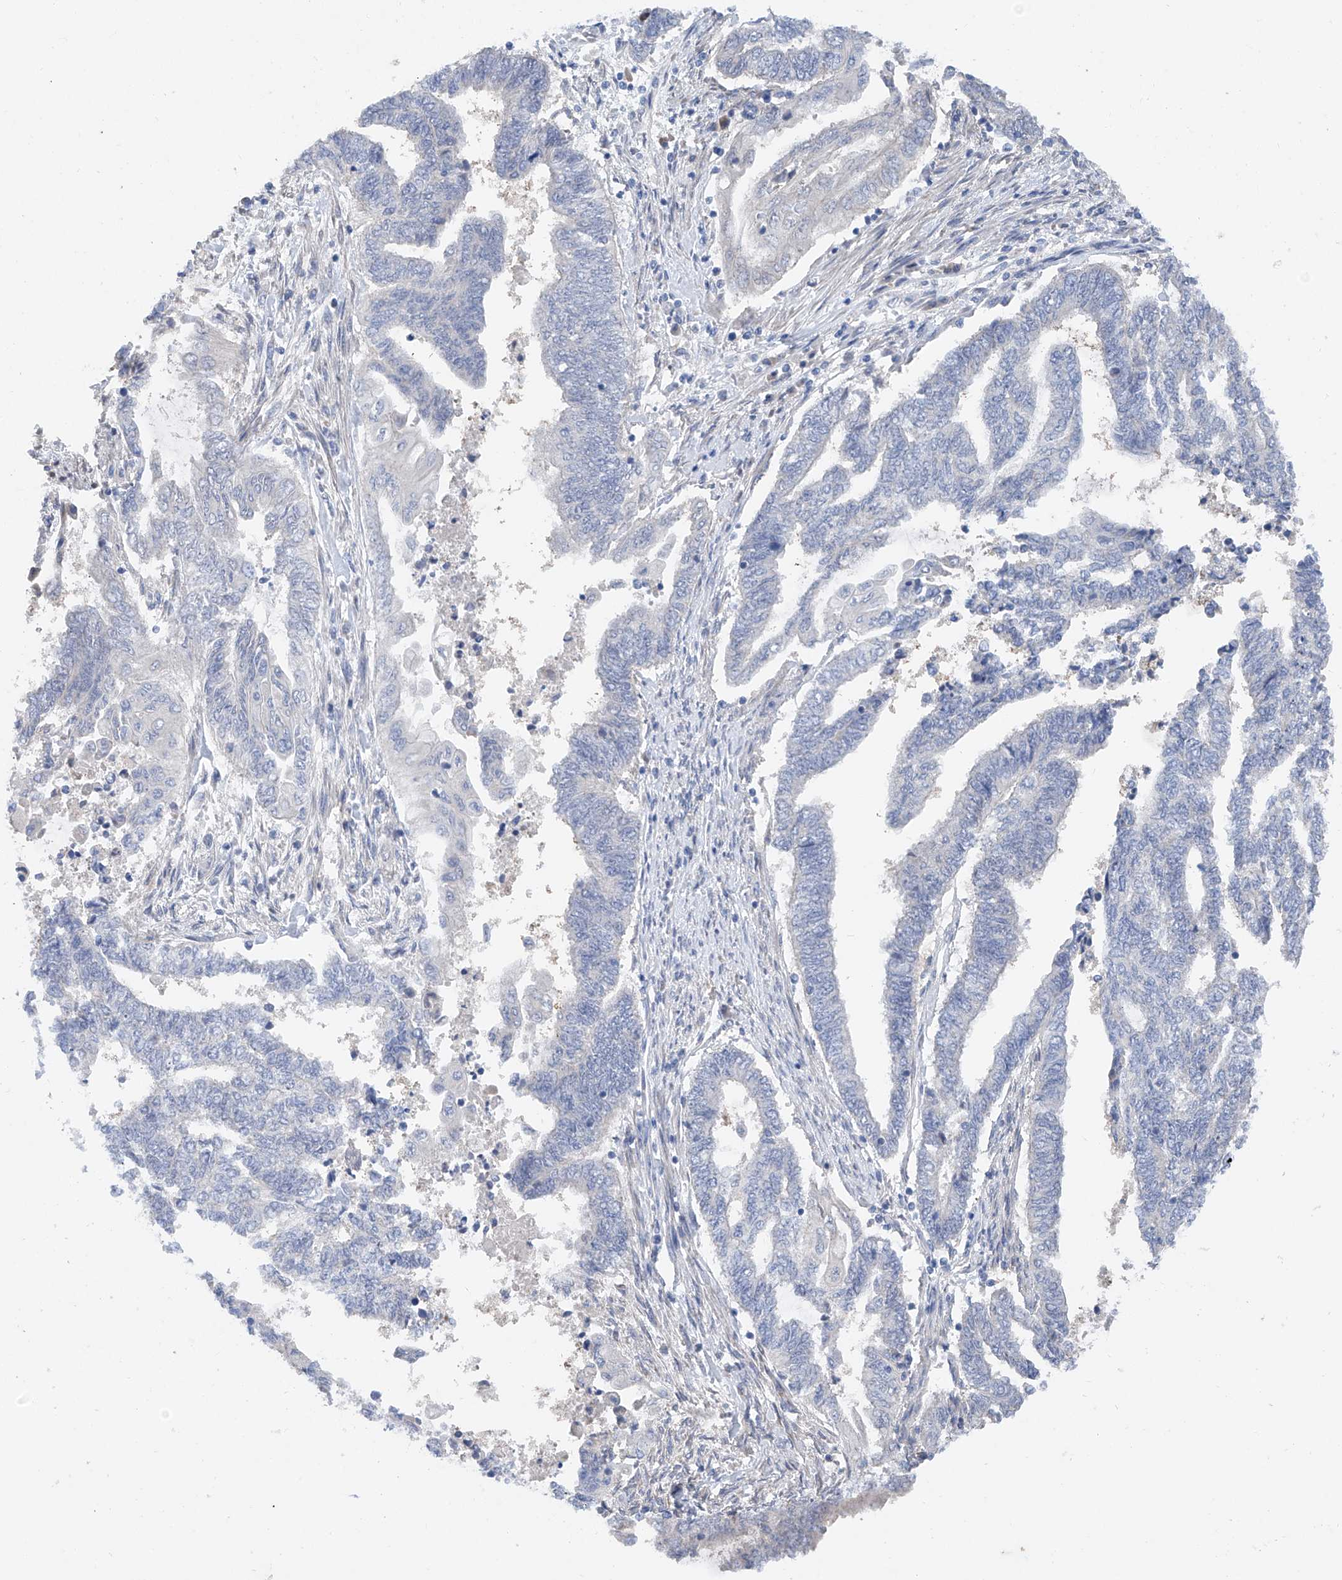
{"staining": {"intensity": "negative", "quantity": "none", "location": "none"}, "tissue": "endometrial cancer", "cell_type": "Tumor cells", "image_type": "cancer", "snomed": [{"axis": "morphology", "description": "Adenocarcinoma, NOS"}, {"axis": "topography", "description": "Uterus"}, {"axis": "topography", "description": "Endometrium"}], "caption": "The immunohistochemistry photomicrograph has no significant expression in tumor cells of endometrial adenocarcinoma tissue. (Brightfield microscopy of DAB (3,3'-diaminobenzidine) IHC at high magnification).", "gene": "FUCA2", "patient": {"sex": "female", "age": 70}}